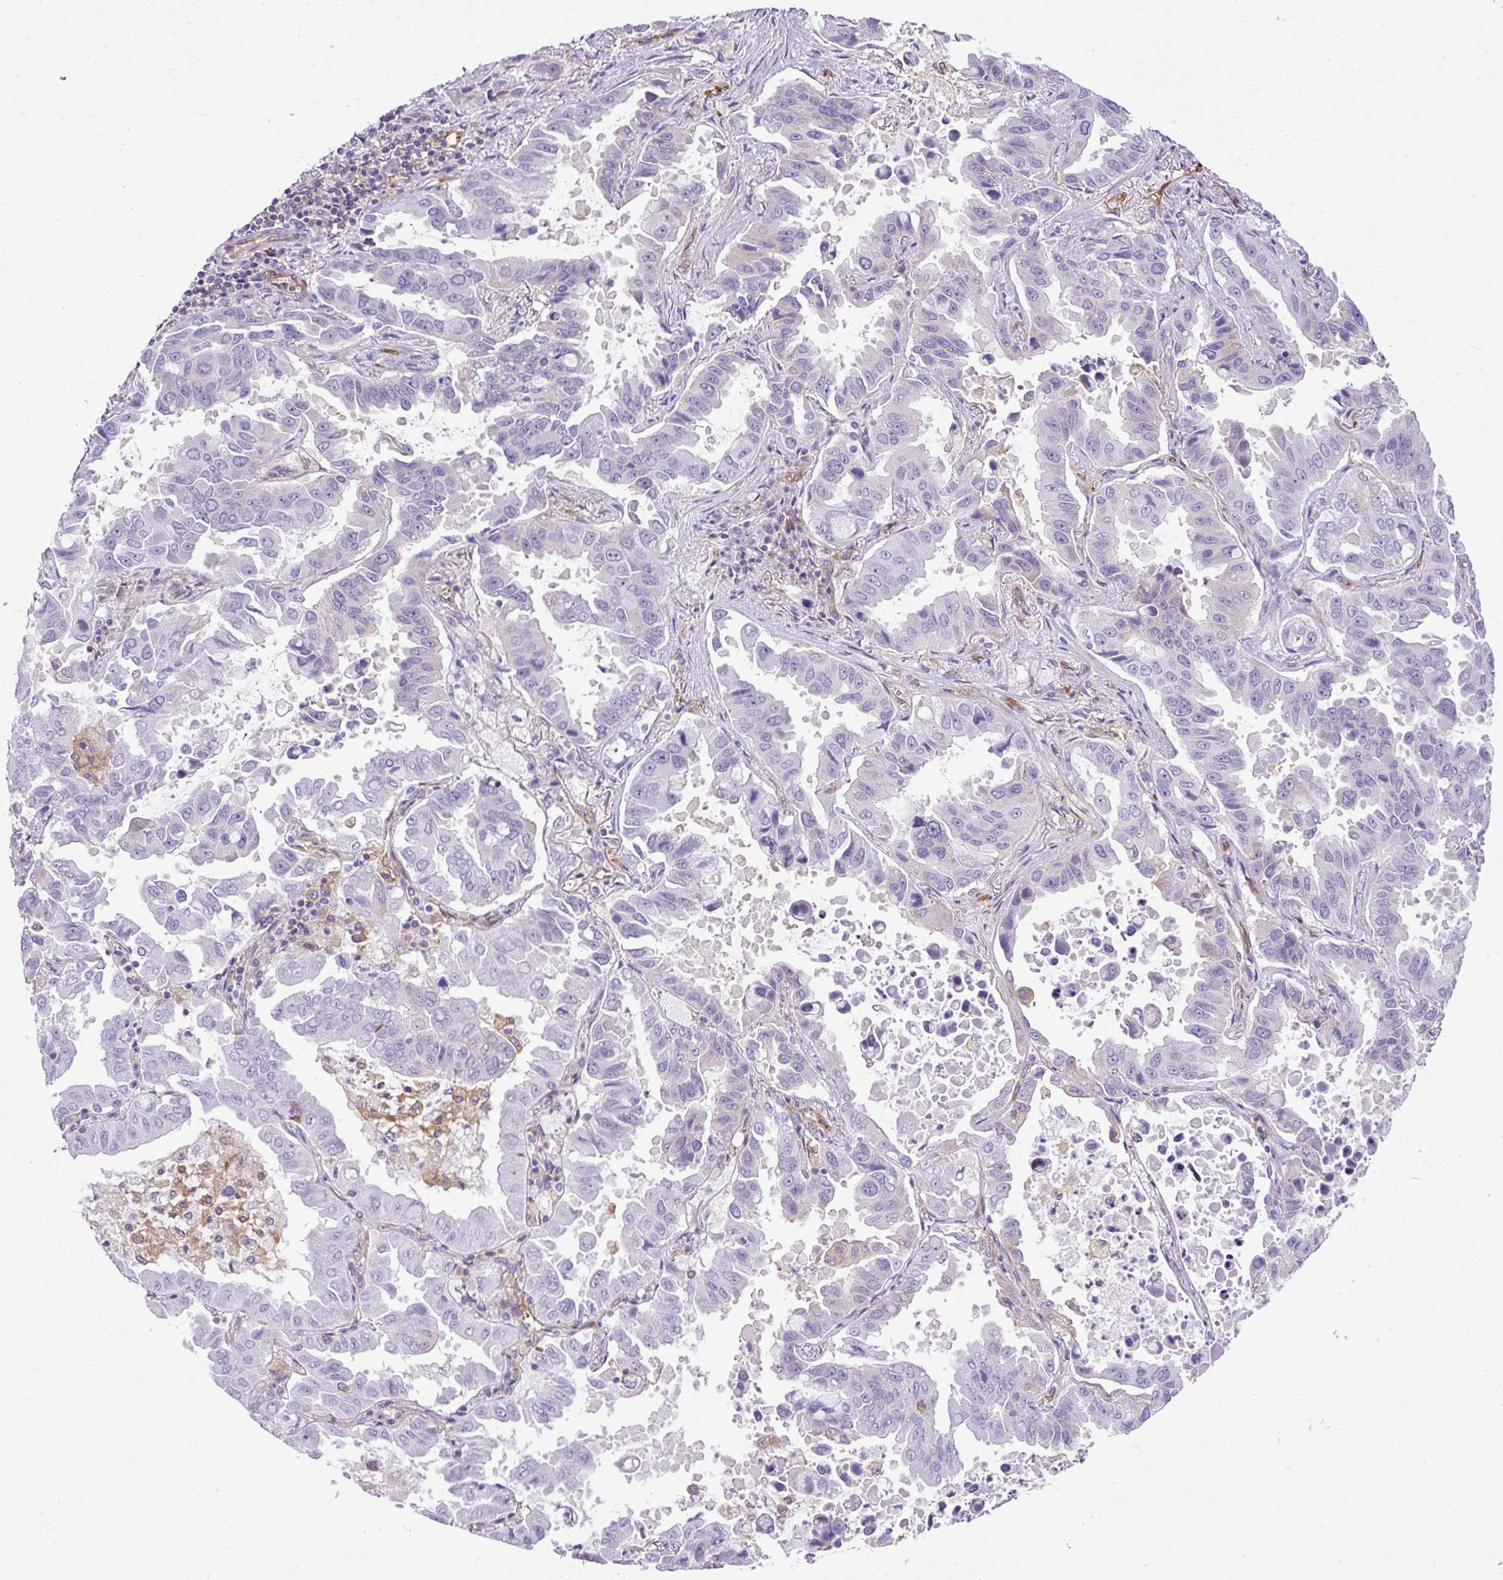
{"staining": {"intensity": "negative", "quantity": "none", "location": "none"}, "tissue": "lung cancer", "cell_type": "Tumor cells", "image_type": "cancer", "snomed": [{"axis": "morphology", "description": "Adenocarcinoma, NOS"}, {"axis": "topography", "description": "Lung"}], "caption": "An image of human lung cancer is negative for staining in tumor cells.", "gene": "MAP1S", "patient": {"sex": "male", "age": 64}}